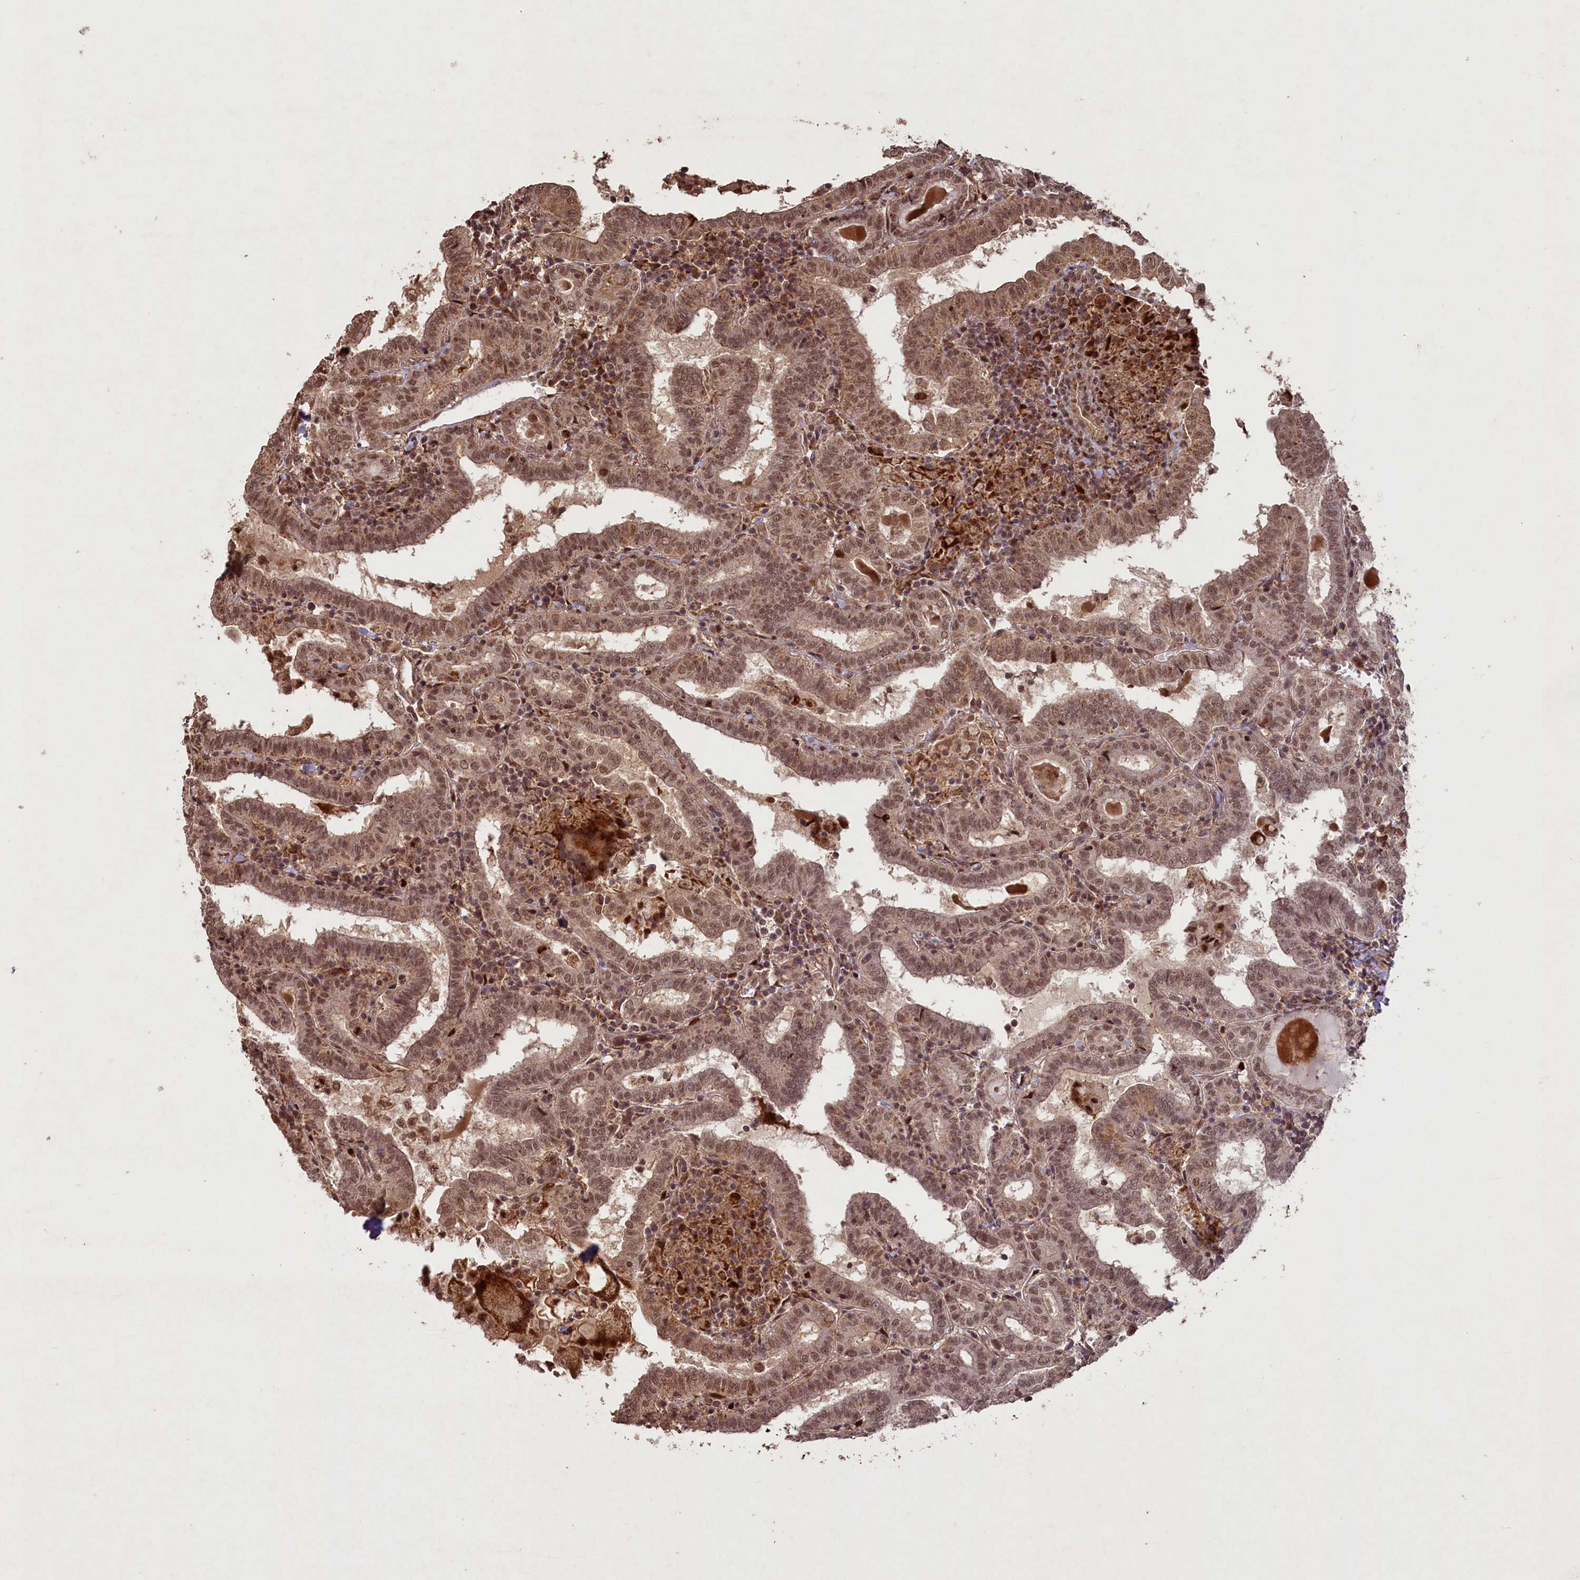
{"staining": {"intensity": "moderate", "quantity": ">75%", "location": "nuclear"}, "tissue": "thyroid cancer", "cell_type": "Tumor cells", "image_type": "cancer", "snomed": [{"axis": "morphology", "description": "Papillary adenocarcinoma, NOS"}, {"axis": "topography", "description": "Thyroid gland"}], "caption": "Papillary adenocarcinoma (thyroid) stained with a brown dye shows moderate nuclear positive positivity in approximately >75% of tumor cells.", "gene": "SHPRH", "patient": {"sex": "female", "age": 72}}